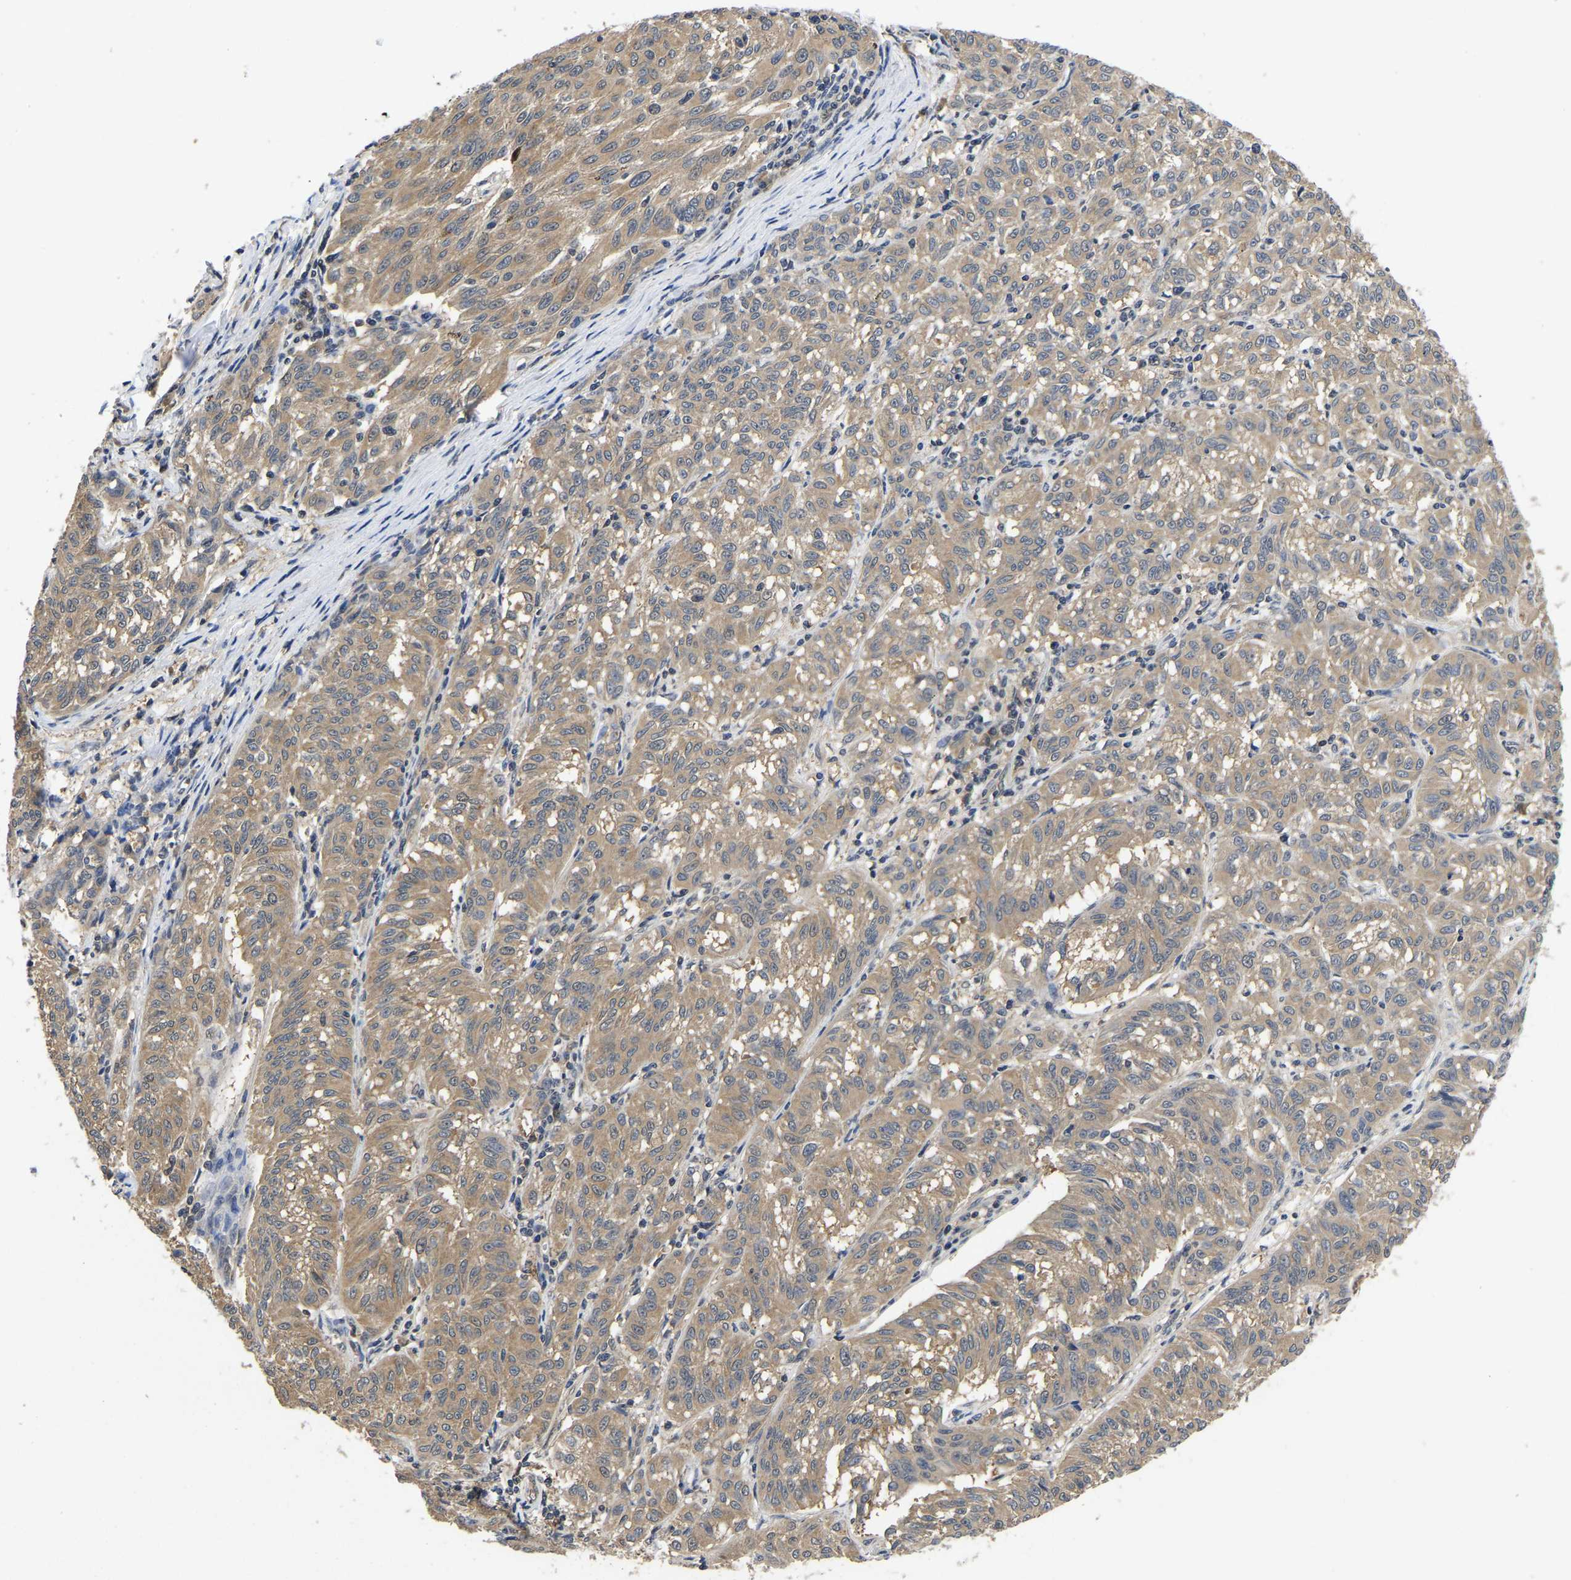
{"staining": {"intensity": "weak", "quantity": ">75%", "location": "cytoplasmic/membranous"}, "tissue": "melanoma", "cell_type": "Tumor cells", "image_type": "cancer", "snomed": [{"axis": "morphology", "description": "Malignant melanoma, NOS"}, {"axis": "topography", "description": "Skin"}], "caption": "The immunohistochemical stain shows weak cytoplasmic/membranous positivity in tumor cells of malignant melanoma tissue.", "gene": "MCOLN2", "patient": {"sex": "female", "age": 72}}